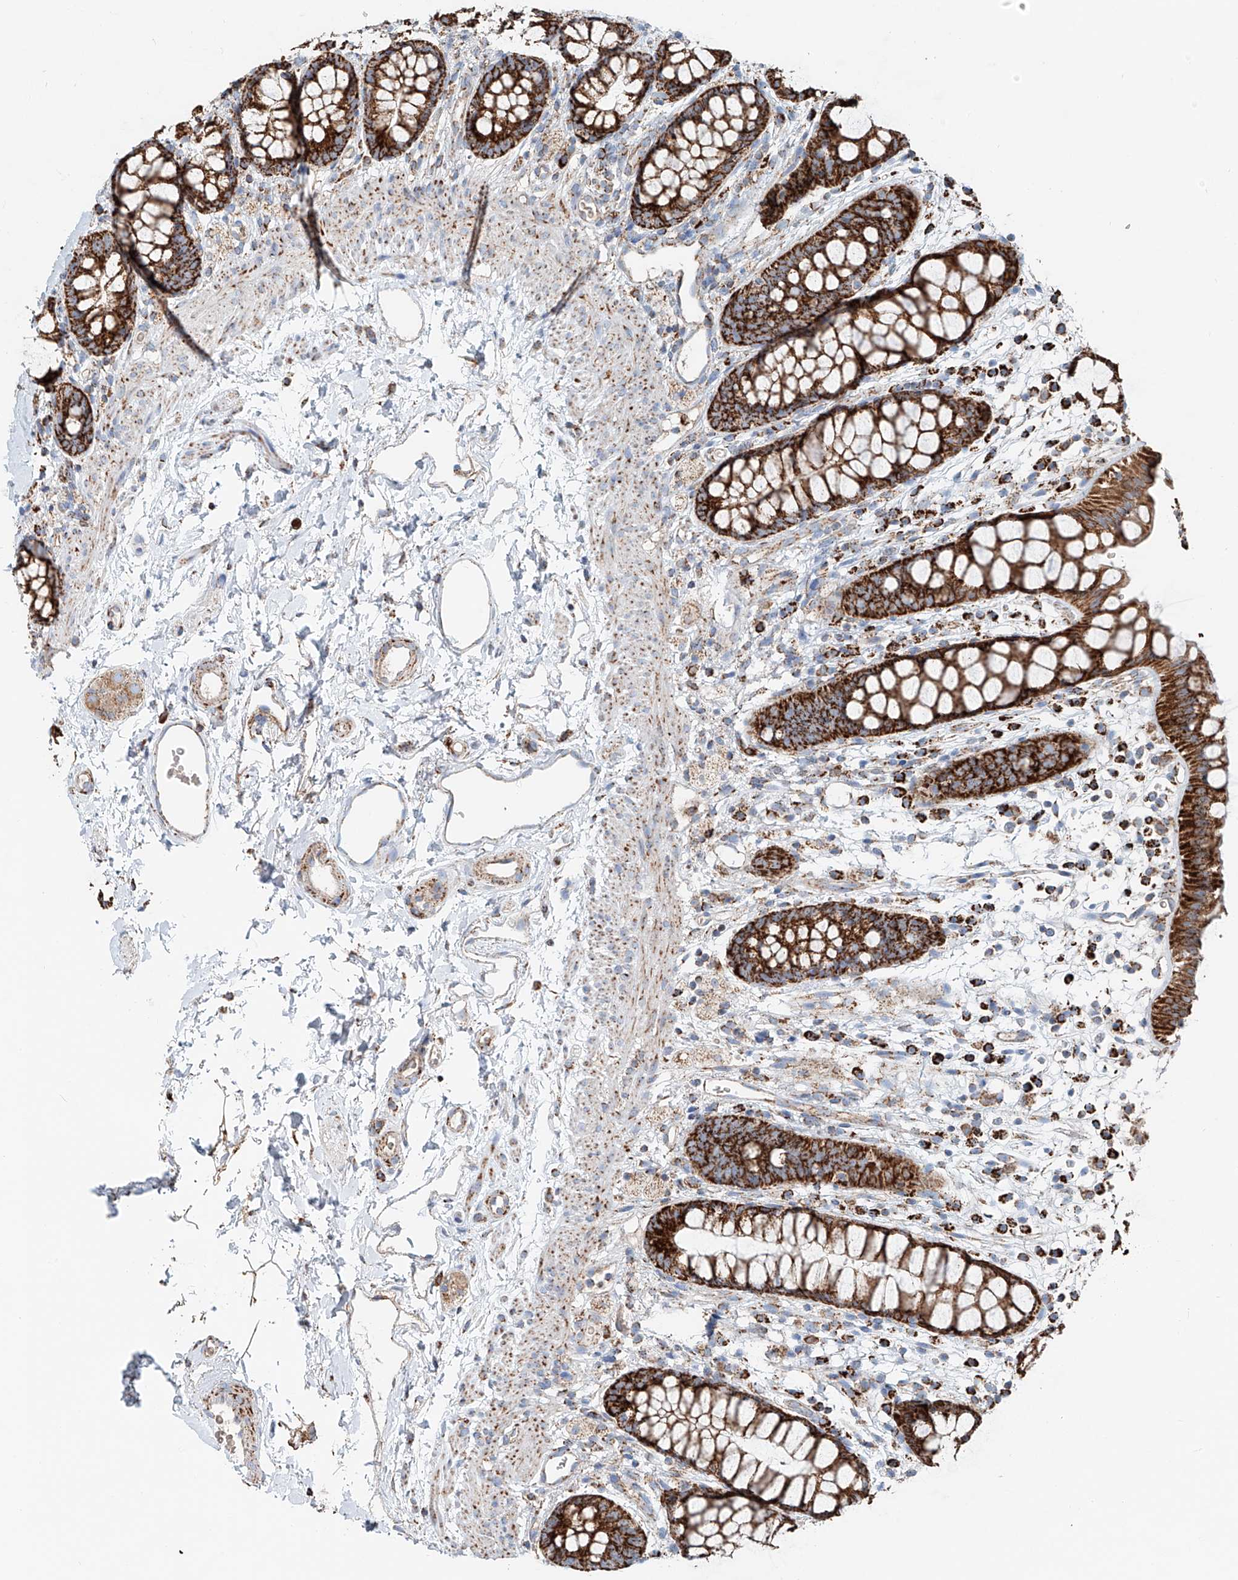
{"staining": {"intensity": "strong", "quantity": ">75%", "location": "cytoplasmic/membranous"}, "tissue": "rectum", "cell_type": "Glandular cells", "image_type": "normal", "snomed": [{"axis": "morphology", "description": "Normal tissue, NOS"}, {"axis": "topography", "description": "Rectum"}], "caption": "IHC photomicrograph of normal rectum stained for a protein (brown), which displays high levels of strong cytoplasmic/membranous staining in about >75% of glandular cells.", "gene": "CARD10", "patient": {"sex": "female", "age": 65}}